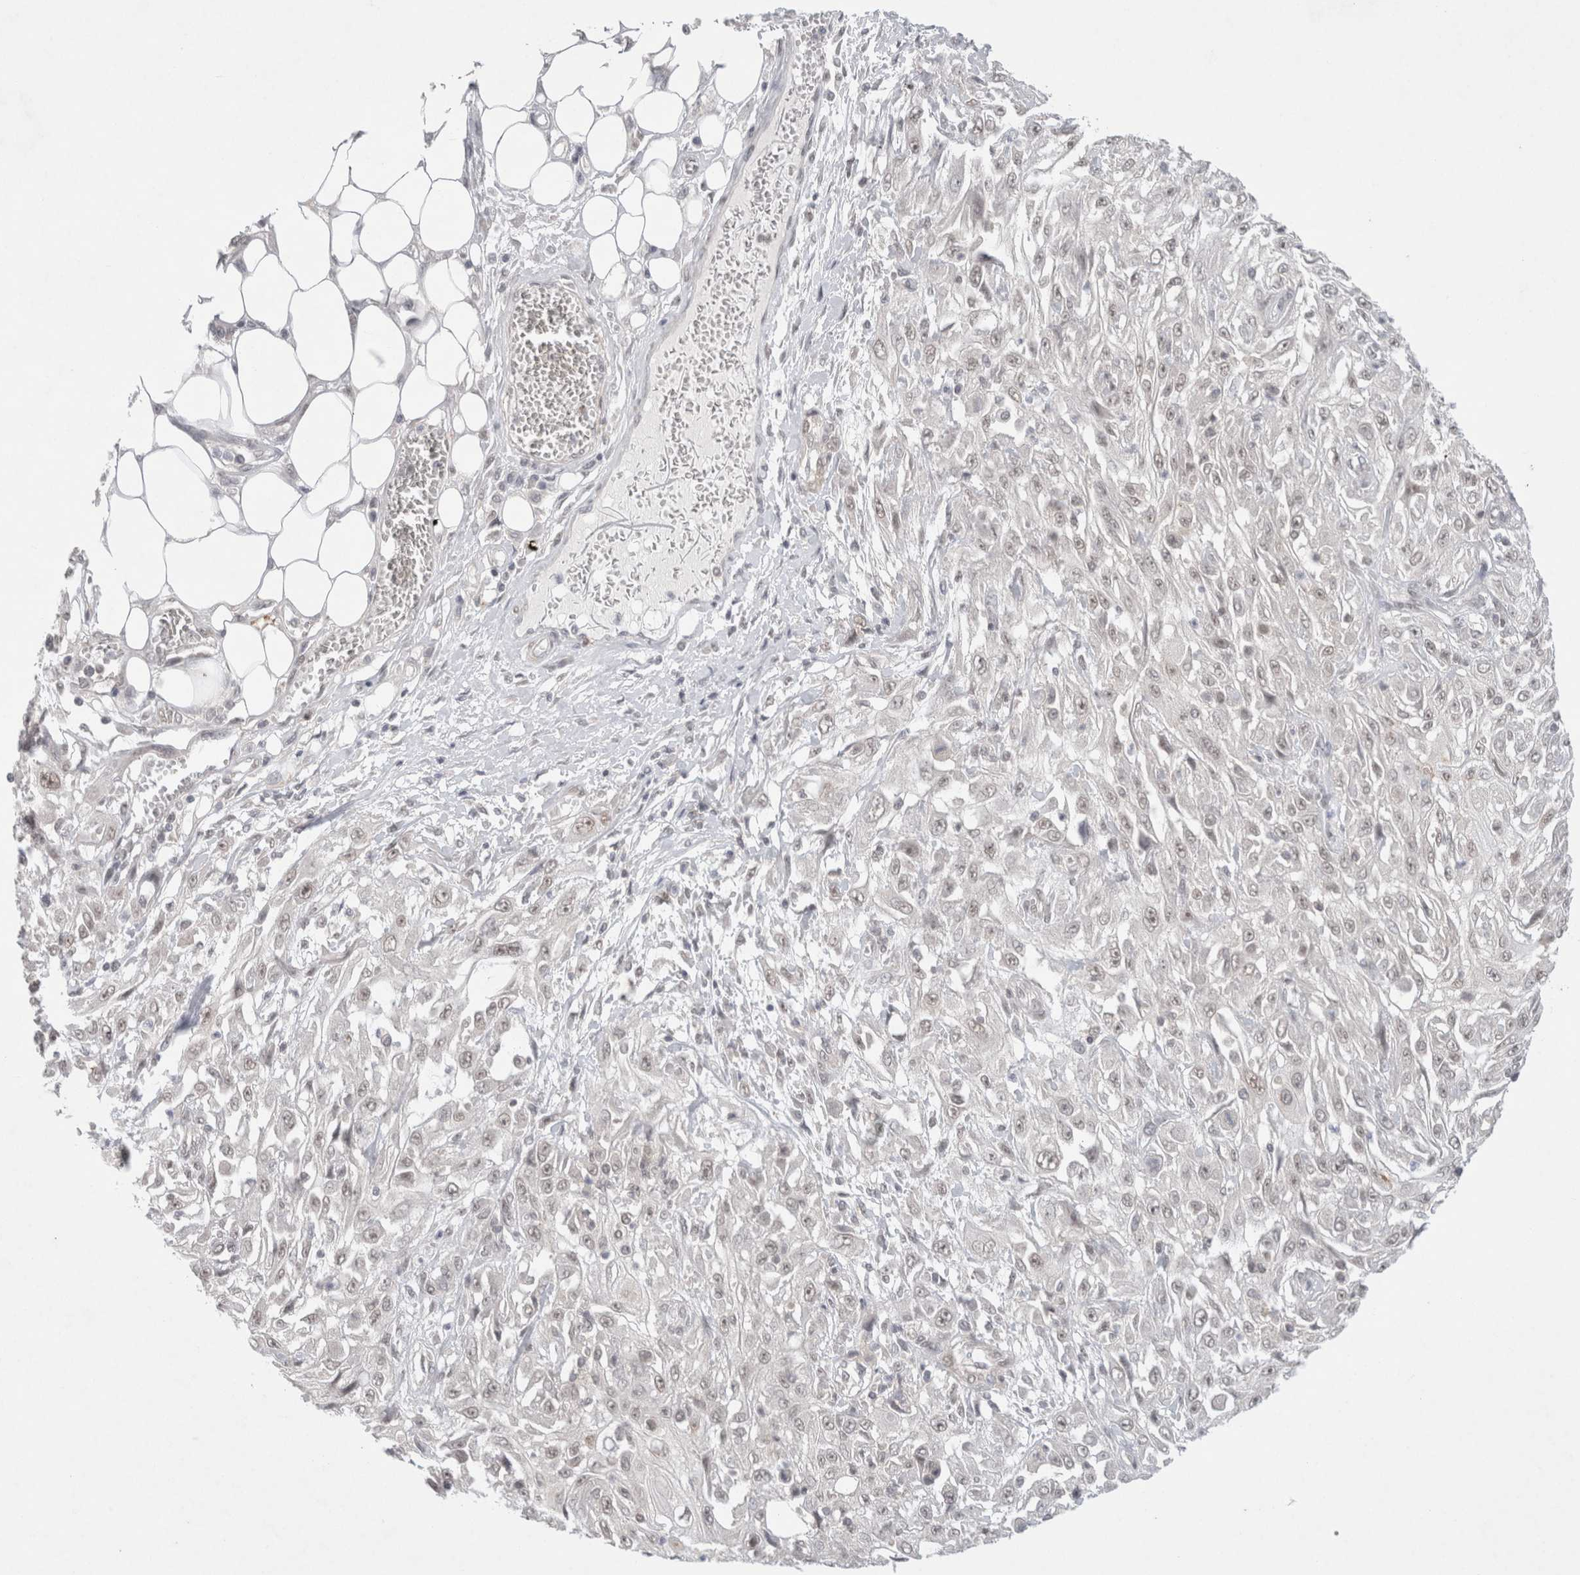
{"staining": {"intensity": "negative", "quantity": "none", "location": "none"}, "tissue": "skin cancer", "cell_type": "Tumor cells", "image_type": "cancer", "snomed": [{"axis": "morphology", "description": "Squamous cell carcinoma, NOS"}, {"axis": "morphology", "description": "Squamous cell carcinoma, metastatic, NOS"}, {"axis": "topography", "description": "Skin"}, {"axis": "topography", "description": "Lymph node"}], "caption": "High power microscopy histopathology image of an immunohistochemistry micrograph of skin squamous cell carcinoma, revealing no significant expression in tumor cells. Brightfield microscopy of immunohistochemistry (IHC) stained with DAB (brown) and hematoxylin (blue), captured at high magnification.", "gene": "FBXO42", "patient": {"sex": "male", "age": 75}}